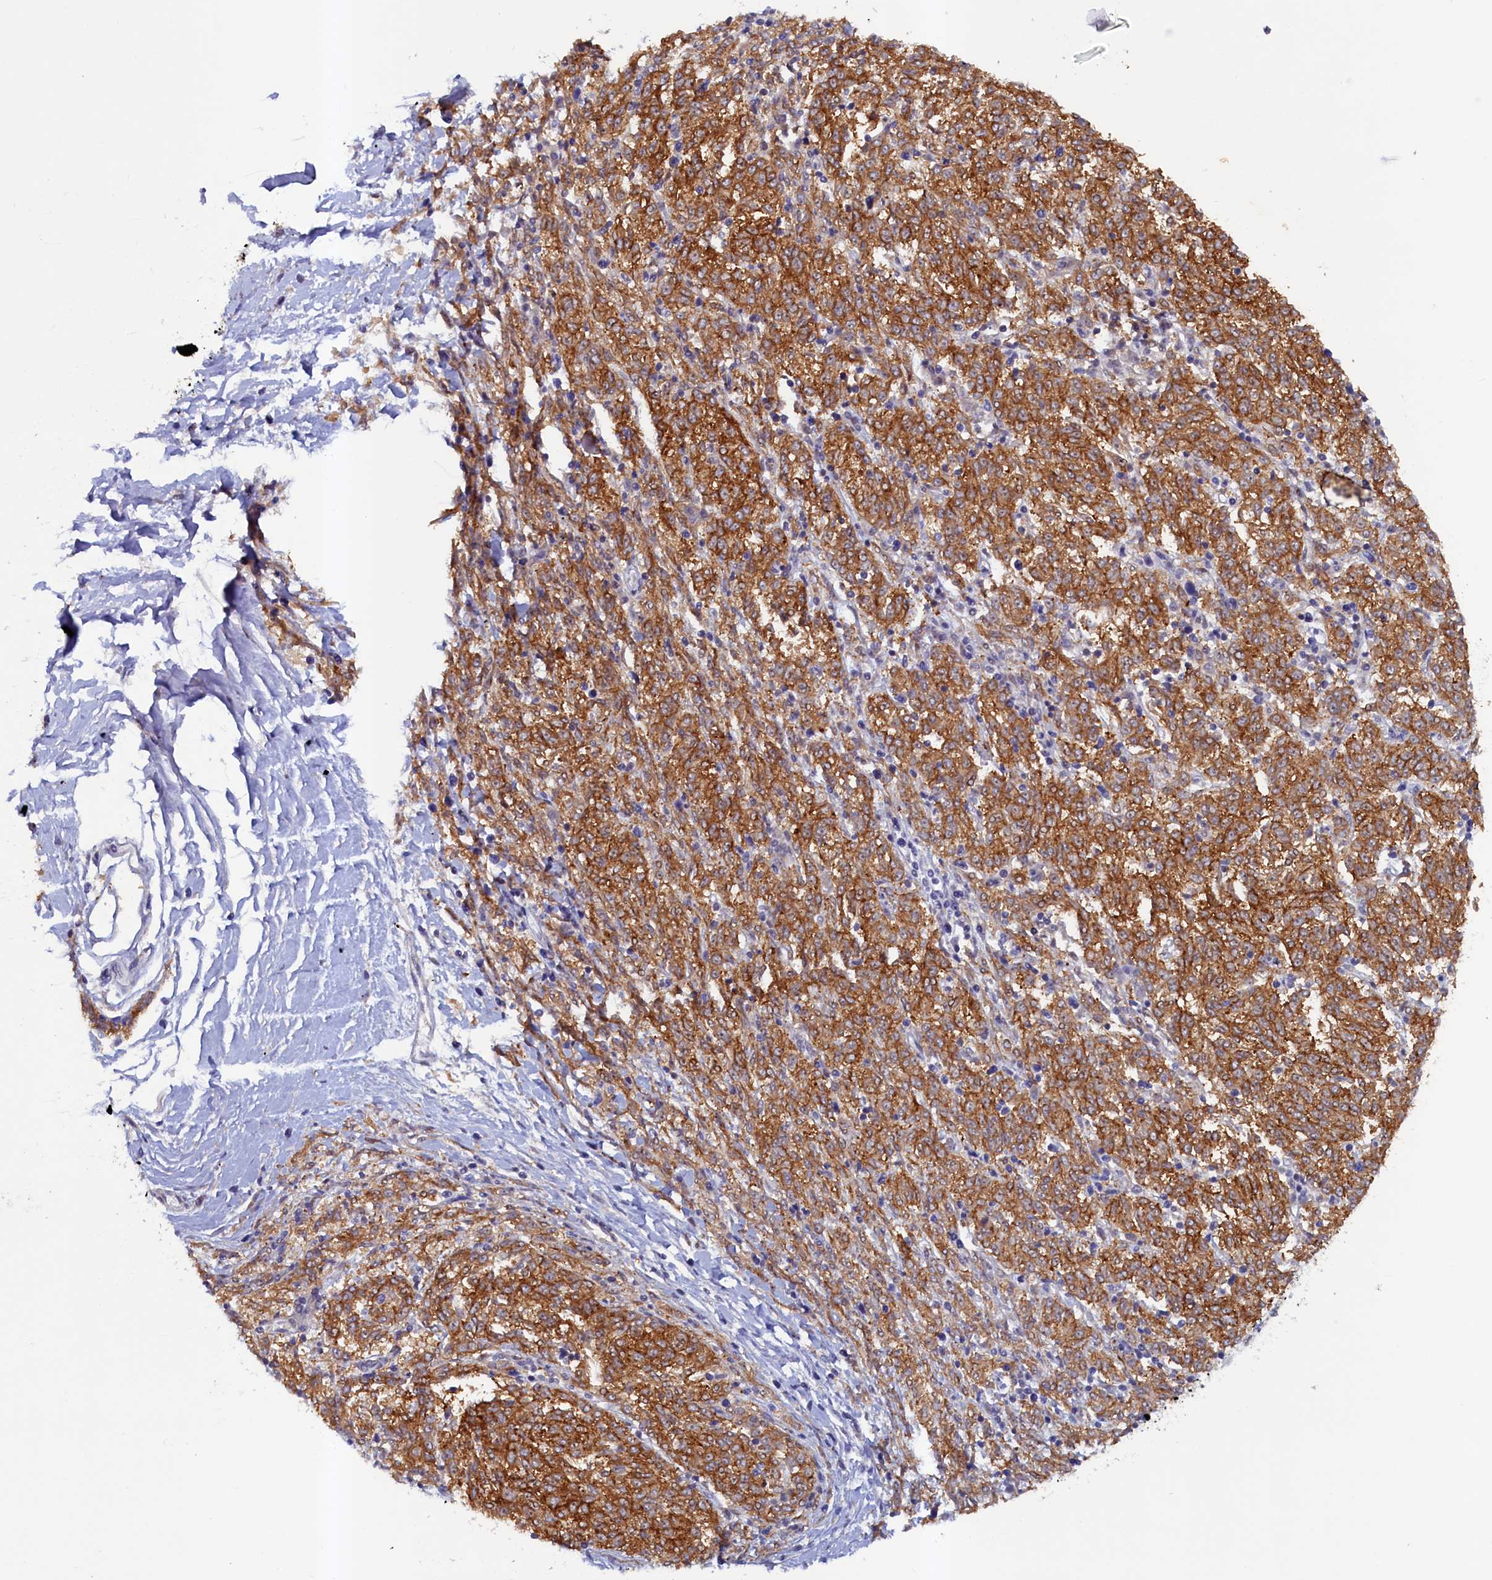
{"staining": {"intensity": "moderate", "quantity": ">75%", "location": "cytoplasmic/membranous"}, "tissue": "melanoma", "cell_type": "Tumor cells", "image_type": "cancer", "snomed": [{"axis": "morphology", "description": "Malignant melanoma, NOS"}, {"axis": "topography", "description": "Skin"}], "caption": "IHC histopathology image of neoplastic tissue: malignant melanoma stained using immunohistochemistry (IHC) shows medium levels of moderate protein expression localized specifically in the cytoplasmic/membranous of tumor cells, appearing as a cytoplasmic/membranous brown color.", "gene": "PACSIN3", "patient": {"sex": "female", "age": 72}}